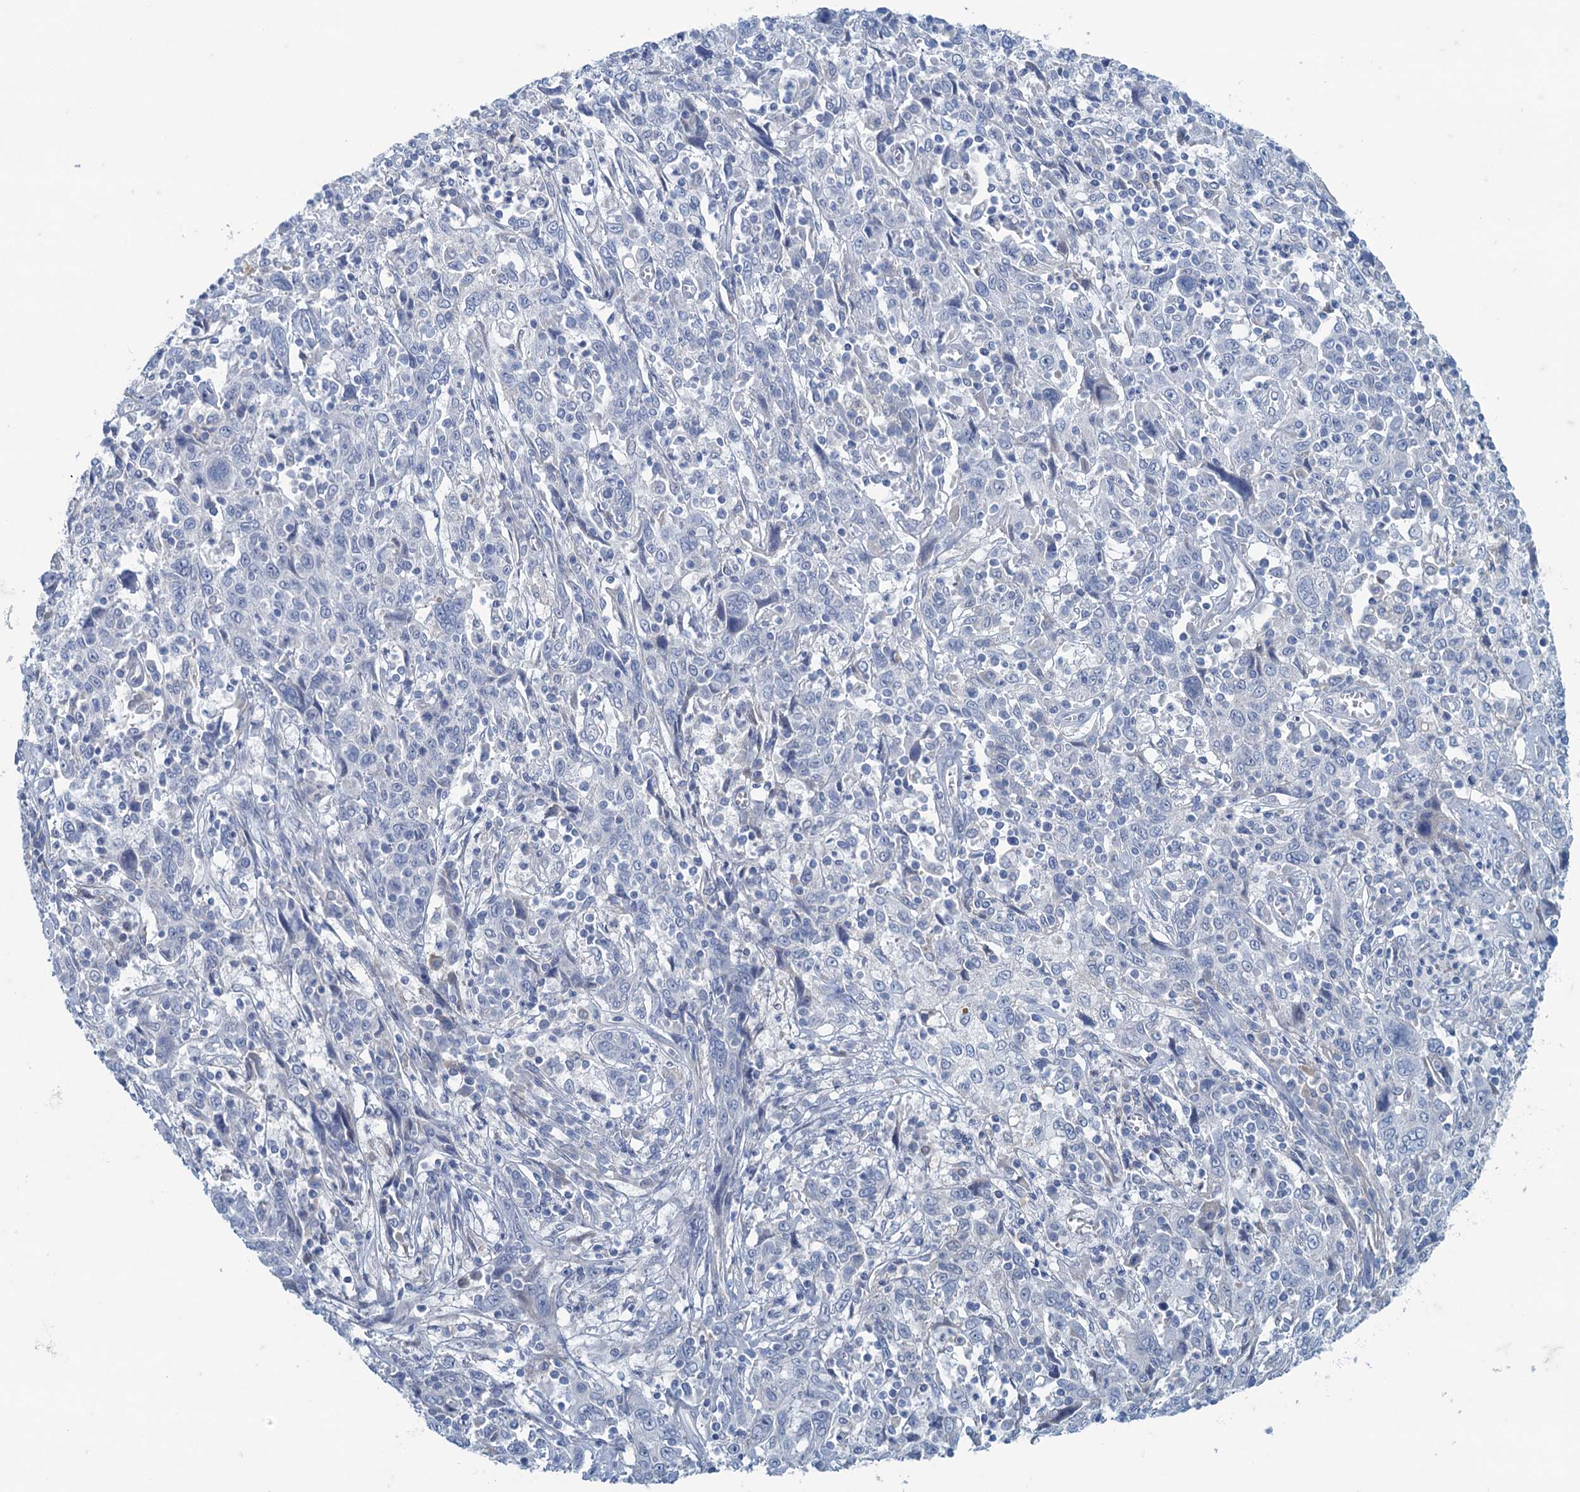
{"staining": {"intensity": "negative", "quantity": "none", "location": "none"}, "tissue": "cervical cancer", "cell_type": "Tumor cells", "image_type": "cancer", "snomed": [{"axis": "morphology", "description": "Squamous cell carcinoma, NOS"}, {"axis": "topography", "description": "Cervix"}], "caption": "A micrograph of cervical squamous cell carcinoma stained for a protein displays no brown staining in tumor cells.", "gene": "MAP1LC3A", "patient": {"sex": "female", "age": 46}}